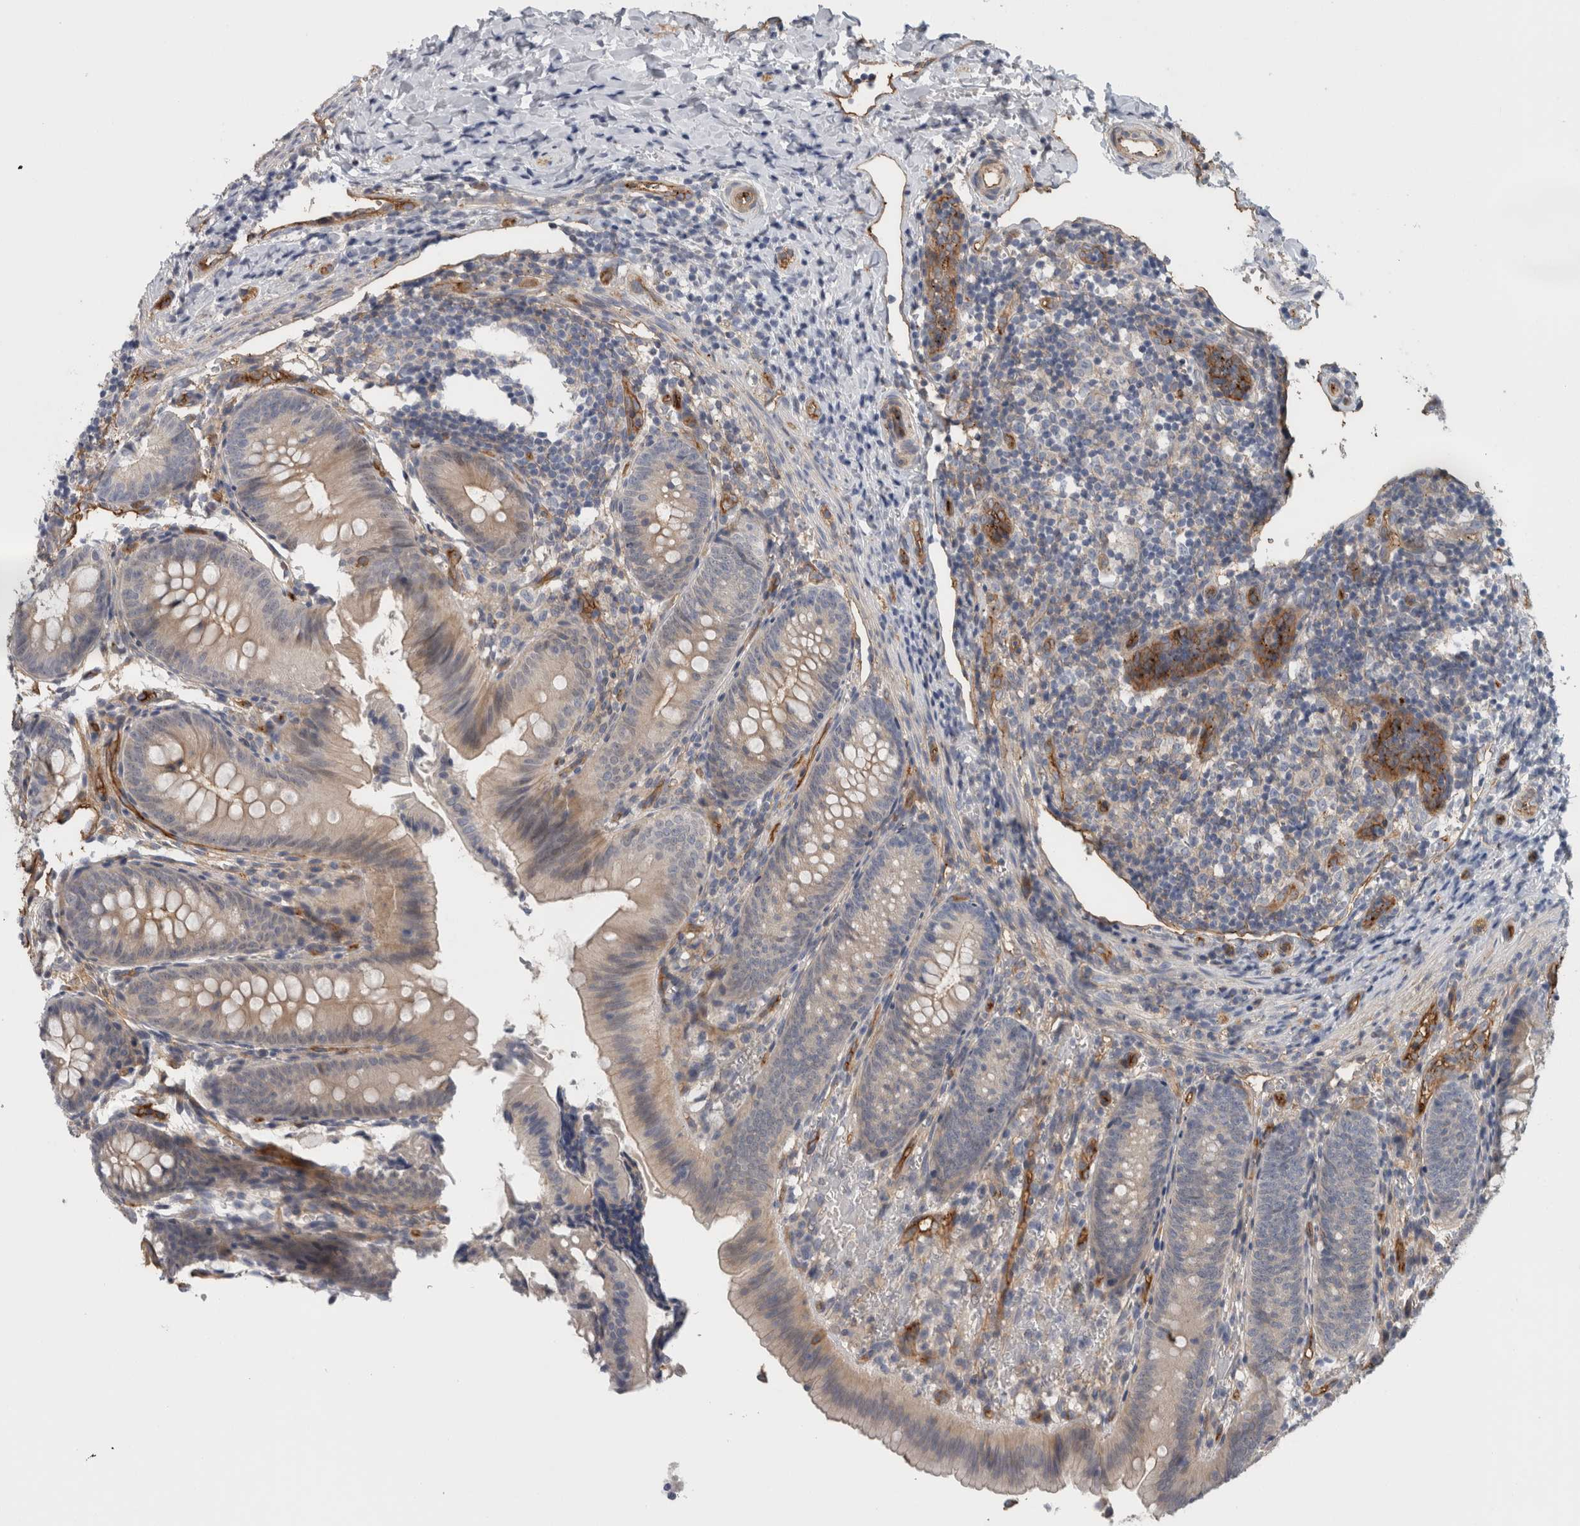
{"staining": {"intensity": "weak", "quantity": "<25%", "location": "cytoplasmic/membranous"}, "tissue": "appendix", "cell_type": "Glandular cells", "image_type": "normal", "snomed": [{"axis": "morphology", "description": "Normal tissue, NOS"}, {"axis": "topography", "description": "Appendix"}], "caption": "Immunohistochemistry (IHC) histopathology image of benign appendix: human appendix stained with DAB (3,3'-diaminobenzidine) demonstrates no significant protein expression in glandular cells. (DAB IHC visualized using brightfield microscopy, high magnification).", "gene": "CD59", "patient": {"sex": "male", "age": 1}}